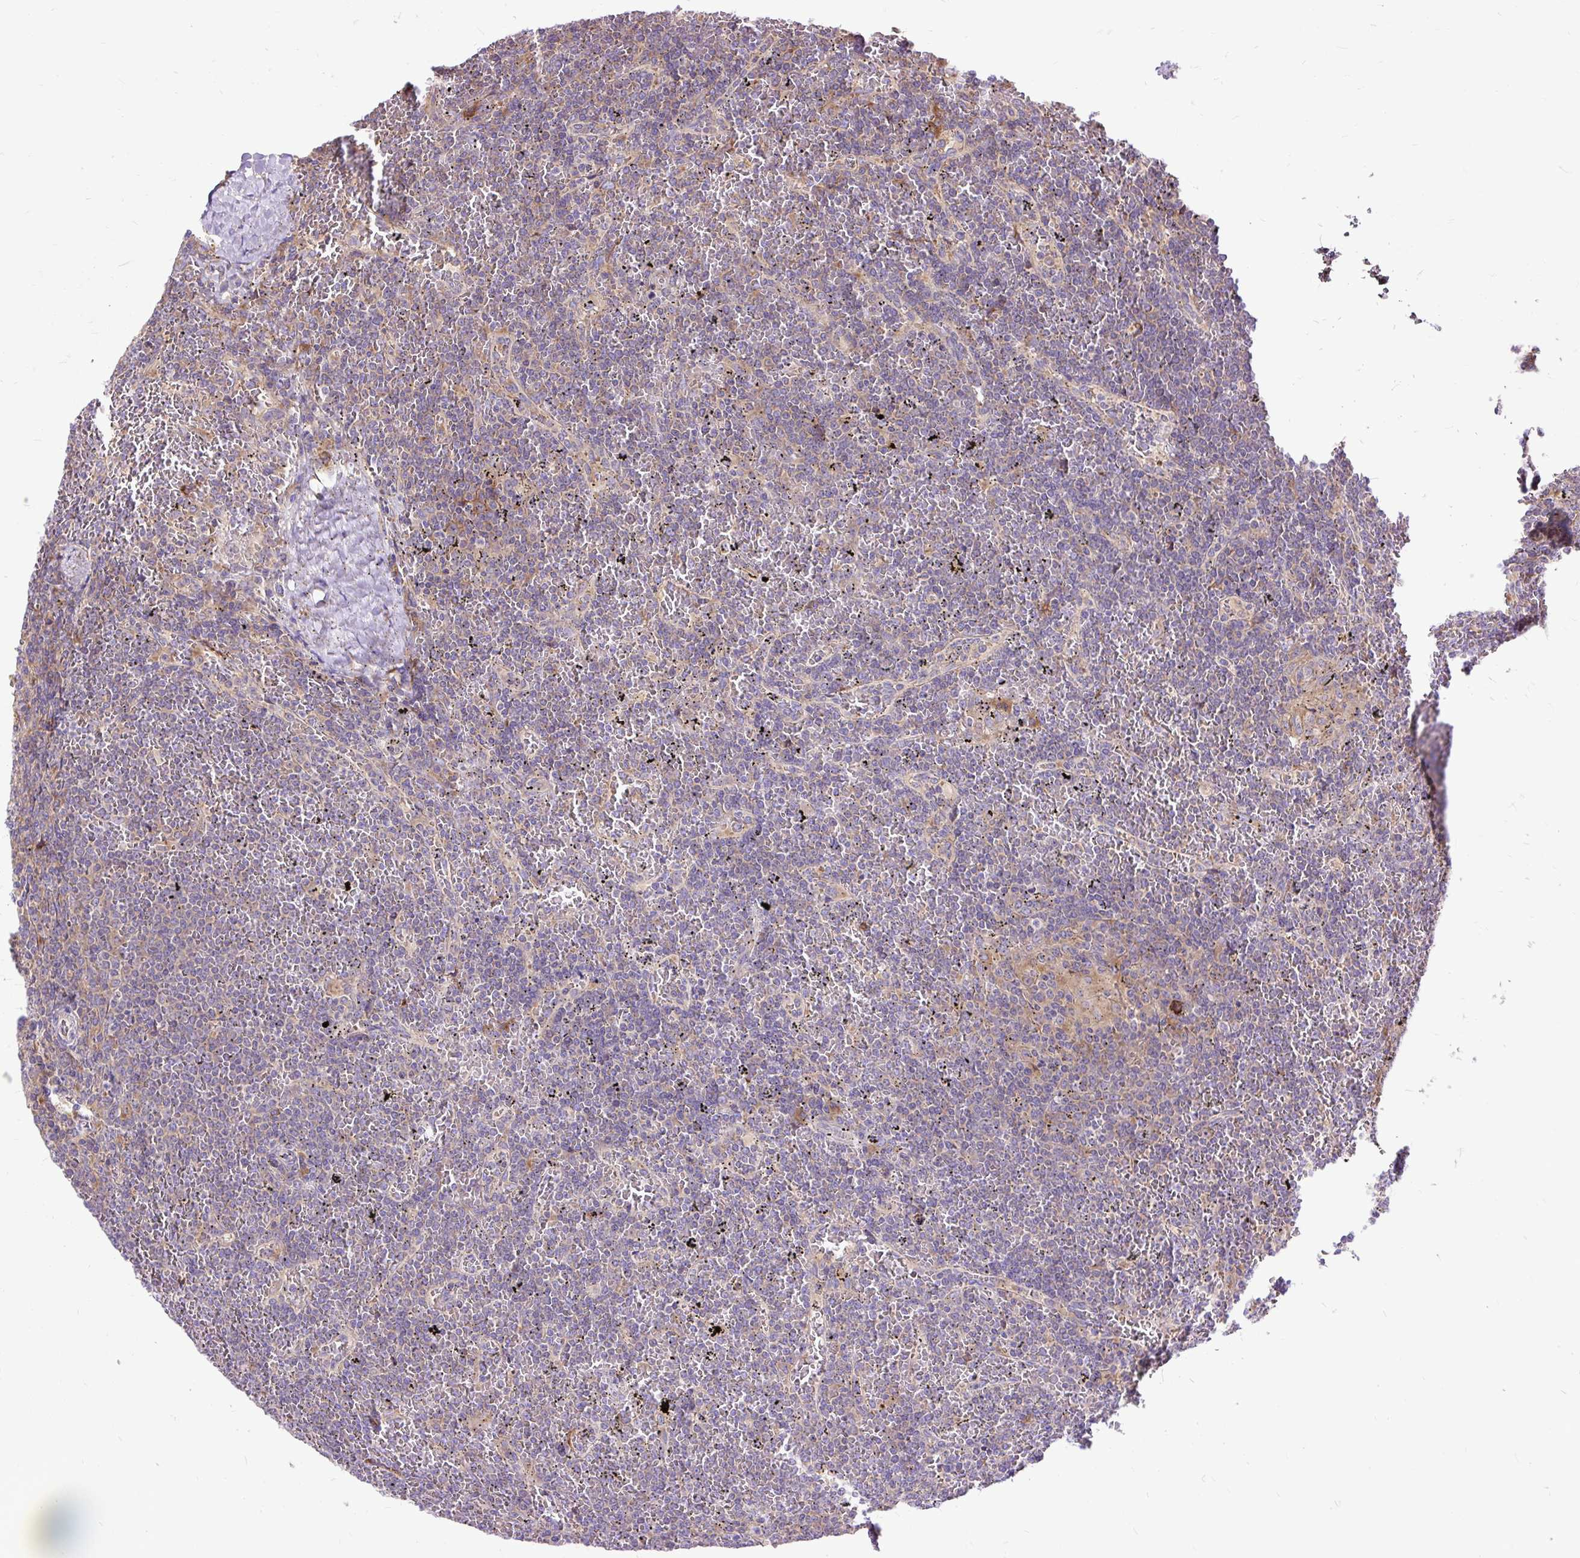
{"staining": {"intensity": "negative", "quantity": "none", "location": "none"}, "tissue": "lymphoma", "cell_type": "Tumor cells", "image_type": "cancer", "snomed": [{"axis": "morphology", "description": "Malignant lymphoma, non-Hodgkin's type, Low grade"}, {"axis": "topography", "description": "Spleen"}], "caption": "A high-resolution histopathology image shows immunohistochemistry staining of malignant lymphoma, non-Hodgkin's type (low-grade), which reveals no significant expression in tumor cells.", "gene": "RPS5", "patient": {"sex": "female", "age": 19}}